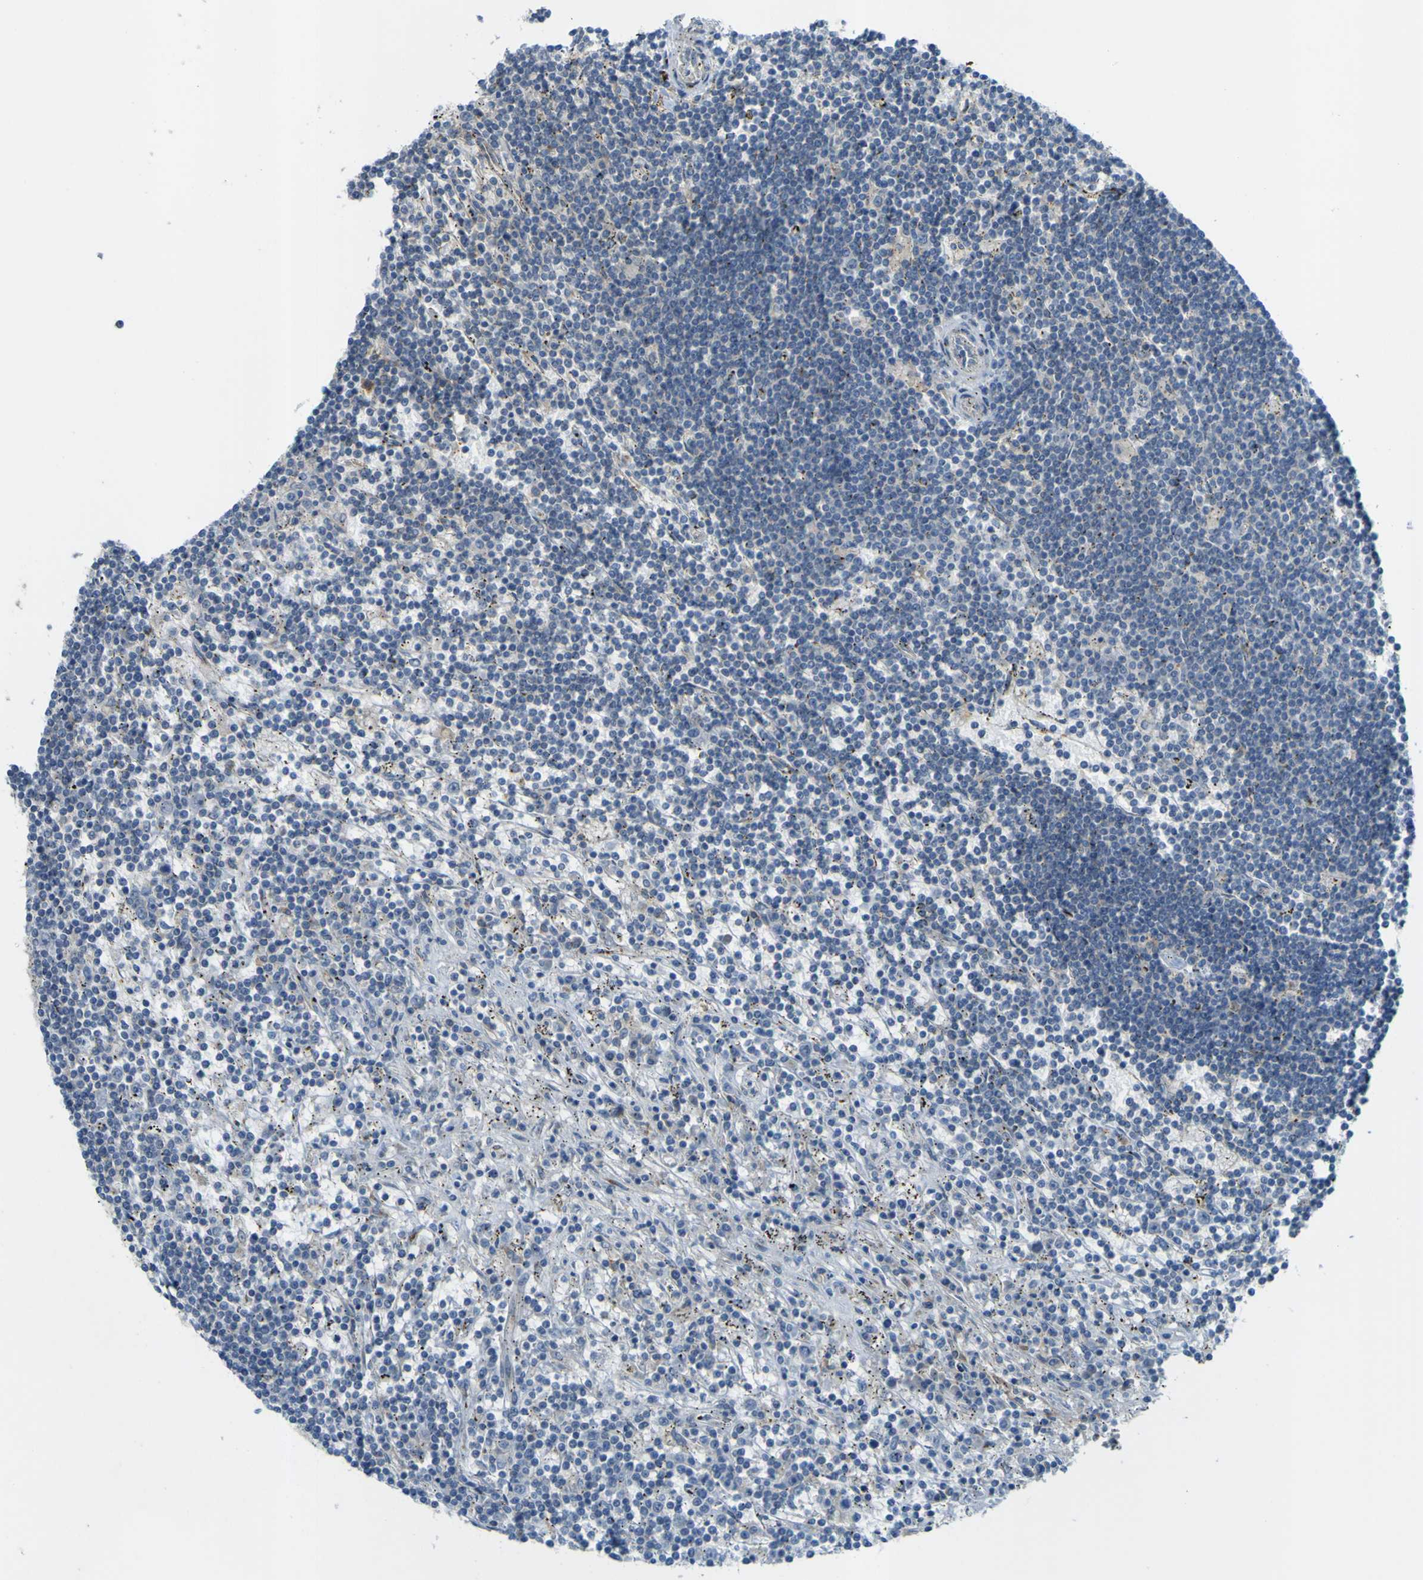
{"staining": {"intensity": "negative", "quantity": "none", "location": "none"}, "tissue": "lymphoma", "cell_type": "Tumor cells", "image_type": "cancer", "snomed": [{"axis": "morphology", "description": "Malignant lymphoma, non-Hodgkin's type, Low grade"}, {"axis": "topography", "description": "Spleen"}], "caption": "A high-resolution histopathology image shows IHC staining of low-grade malignant lymphoma, non-Hodgkin's type, which demonstrates no significant expression in tumor cells.", "gene": "IGF2R", "patient": {"sex": "male", "age": 76}}